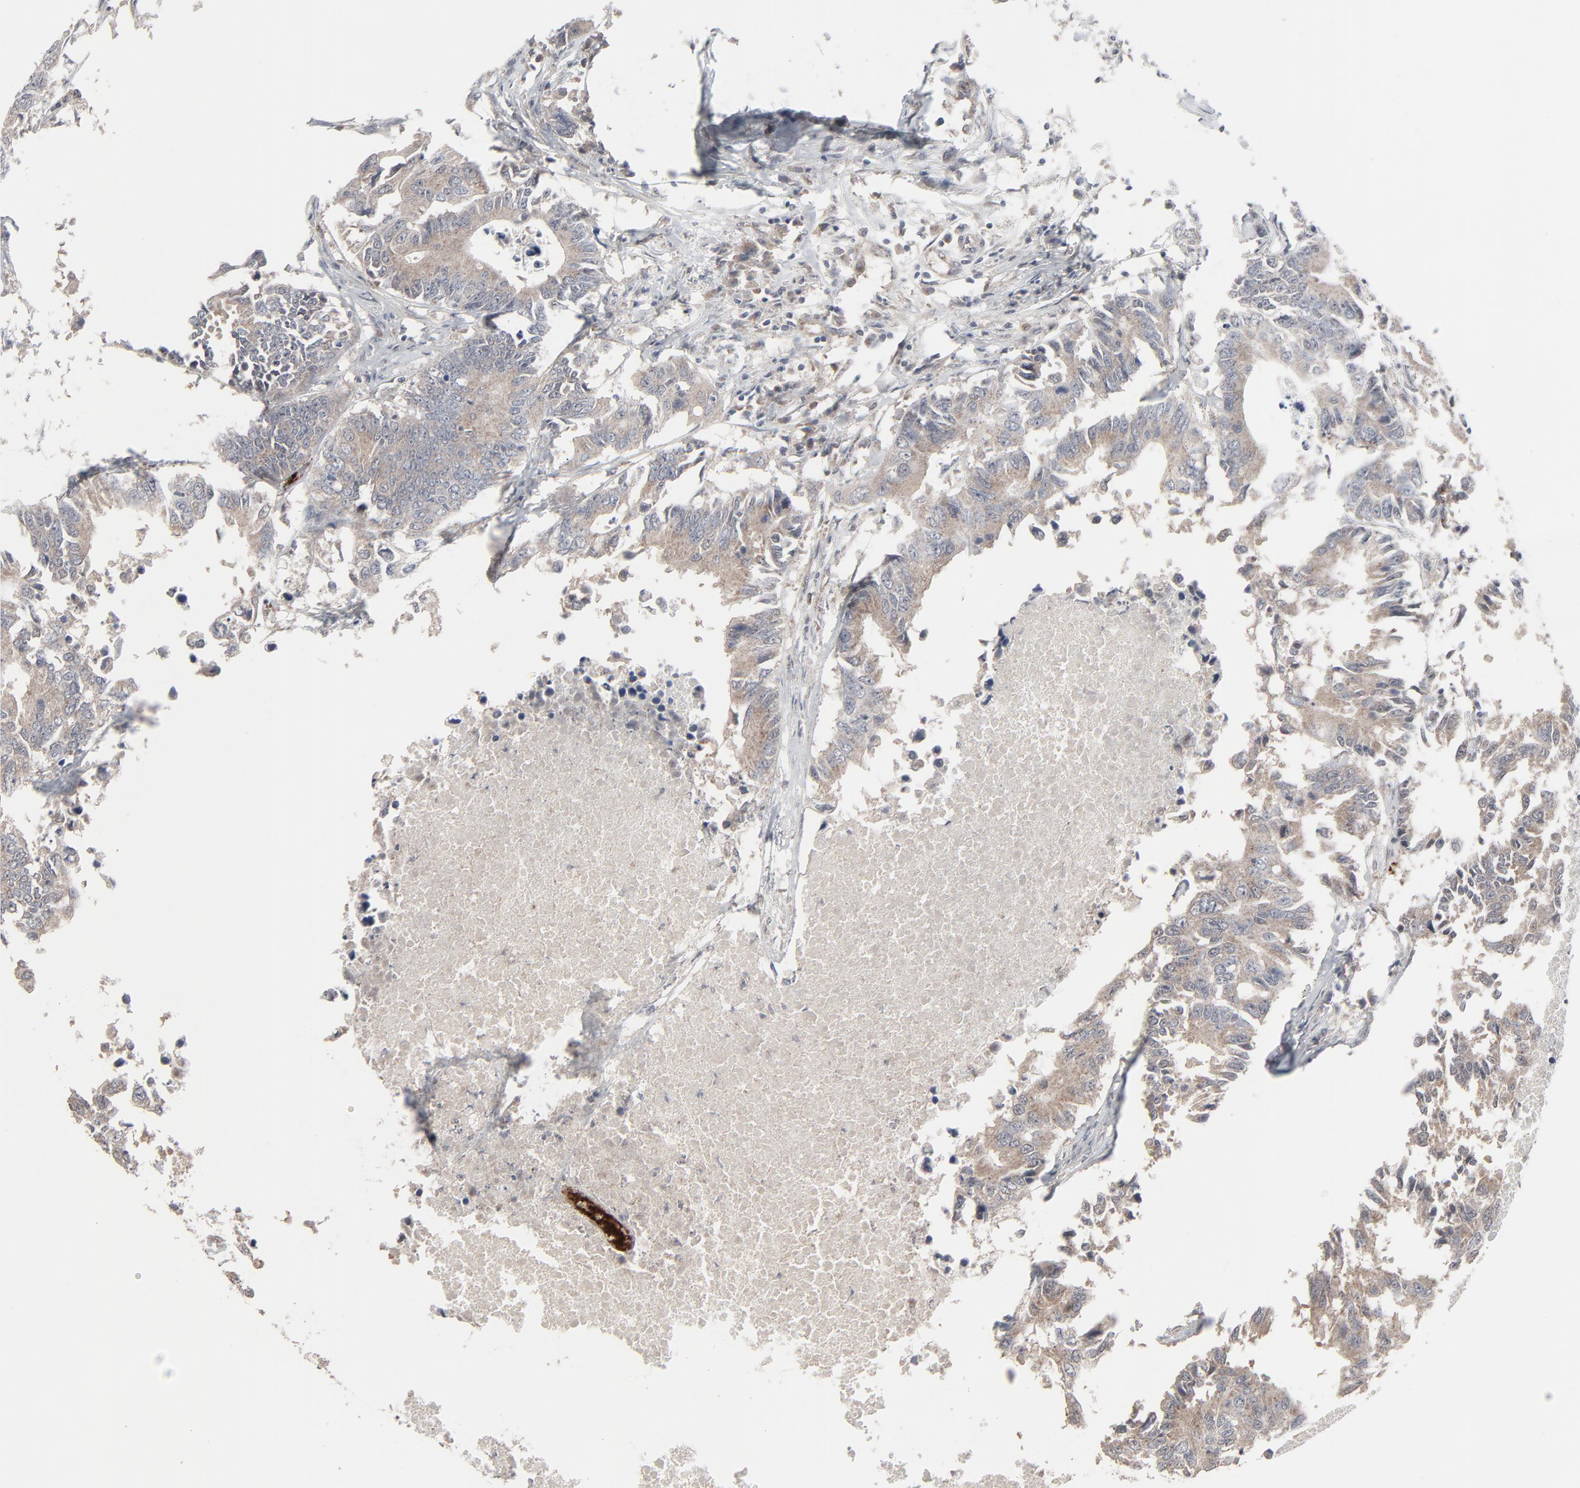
{"staining": {"intensity": "weak", "quantity": ">75%", "location": "cytoplasmic/membranous"}, "tissue": "colorectal cancer", "cell_type": "Tumor cells", "image_type": "cancer", "snomed": [{"axis": "morphology", "description": "Adenocarcinoma, NOS"}, {"axis": "topography", "description": "Colon"}], "caption": "Tumor cells demonstrate weak cytoplasmic/membranous staining in about >75% of cells in colorectal cancer. Using DAB (3,3'-diaminobenzidine) (brown) and hematoxylin (blue) stains, captured at high magnification using brightfield microscopy.", "gene": "JAM3", "patient": {"sex": "male", "age": 71}}